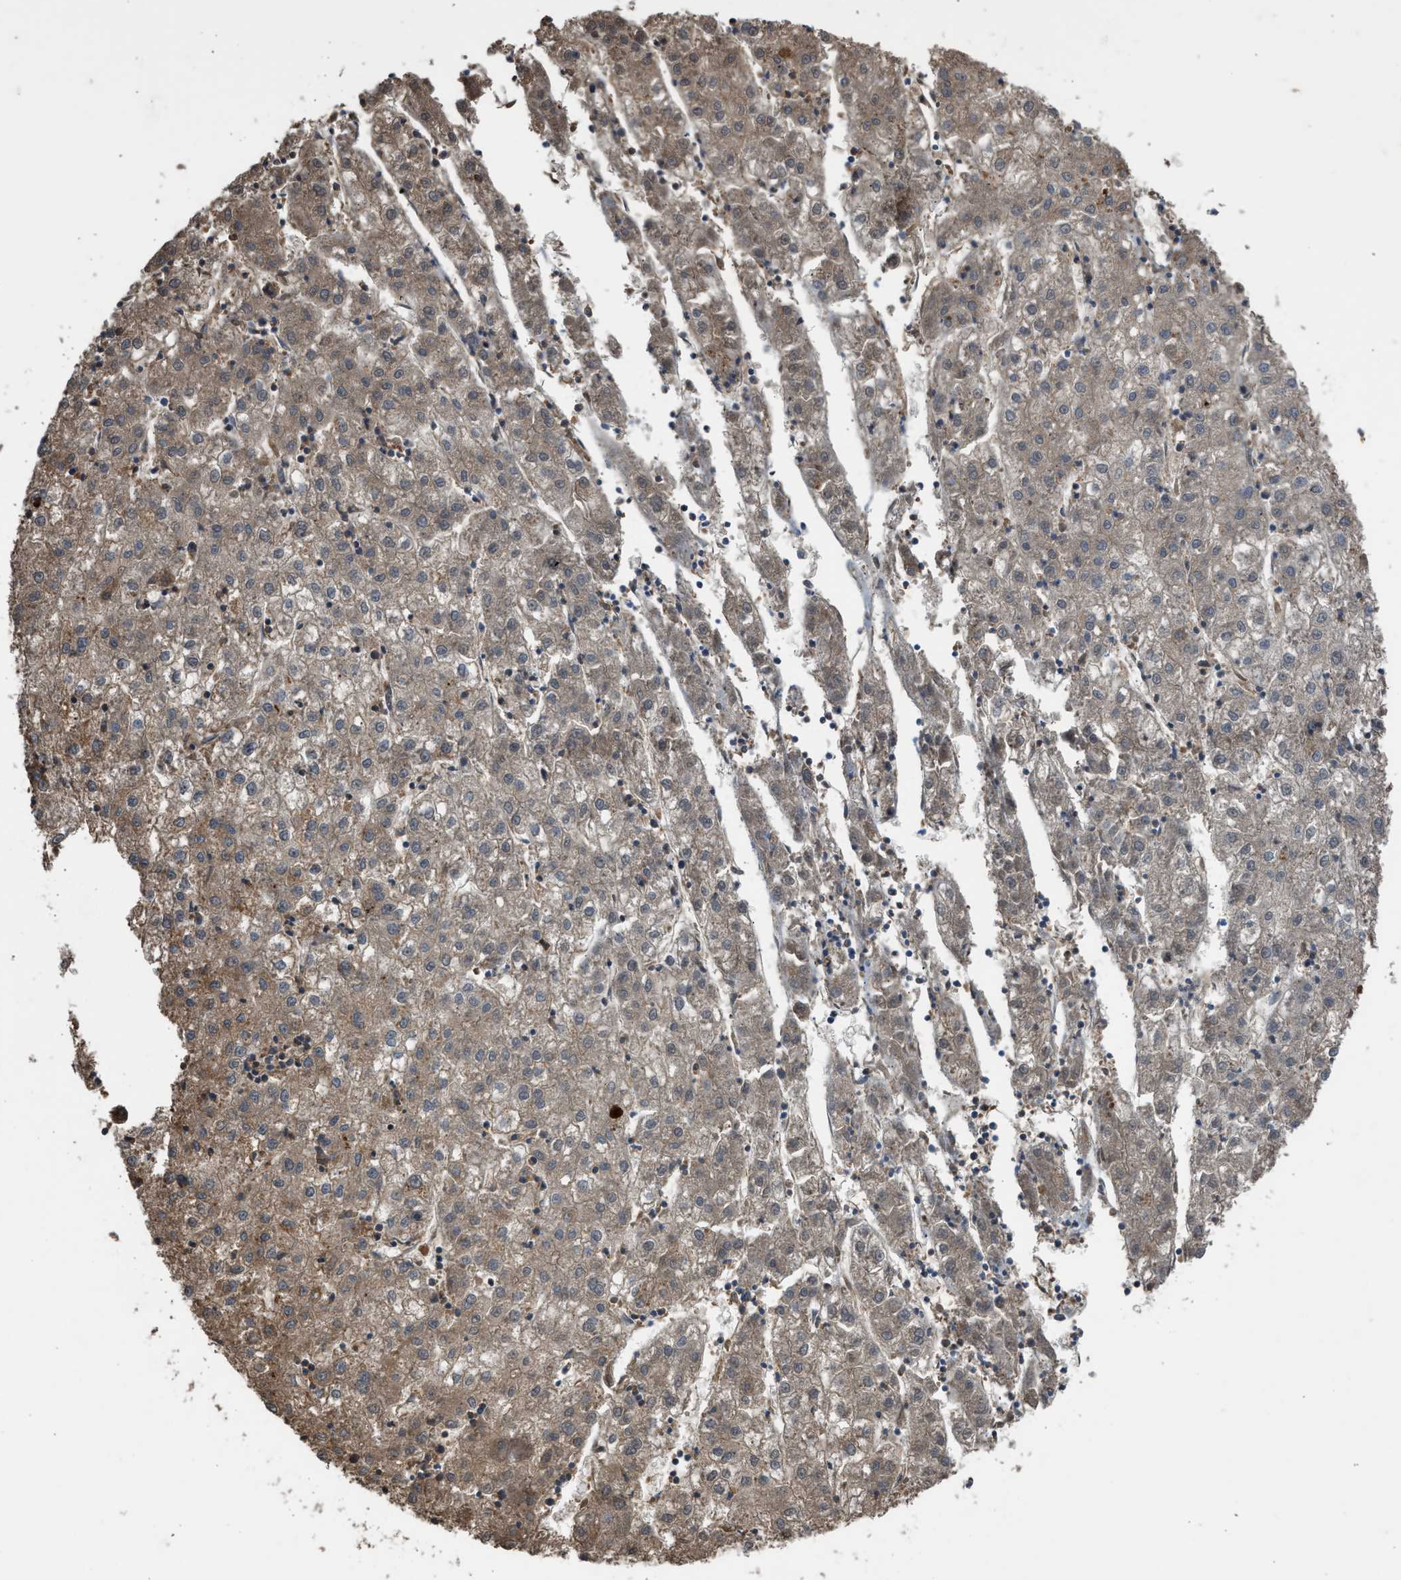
{"staining": {"intensity": "weak", "quantity": "25%-75%", "location": "cytoplasmic/membranous"}, "tissue": "liver cancer", "cell_type": "Tumor cells", "image_type": "cancer", "snomed": [{"axis": "morphology", "description": "Carcinoma, Hepatocellular, NOS"}, {"axis": "topography", "description": "Liver"}], "caption": "Hepatocellular carcinoma (liver) stained with a brown dye reveals weak cytoplasmic/membranous positive positivity in approximately 25%-75% of tumor cells.", "gene": "CYP1A1", "patient": {"sex": "male", "age": 72}}